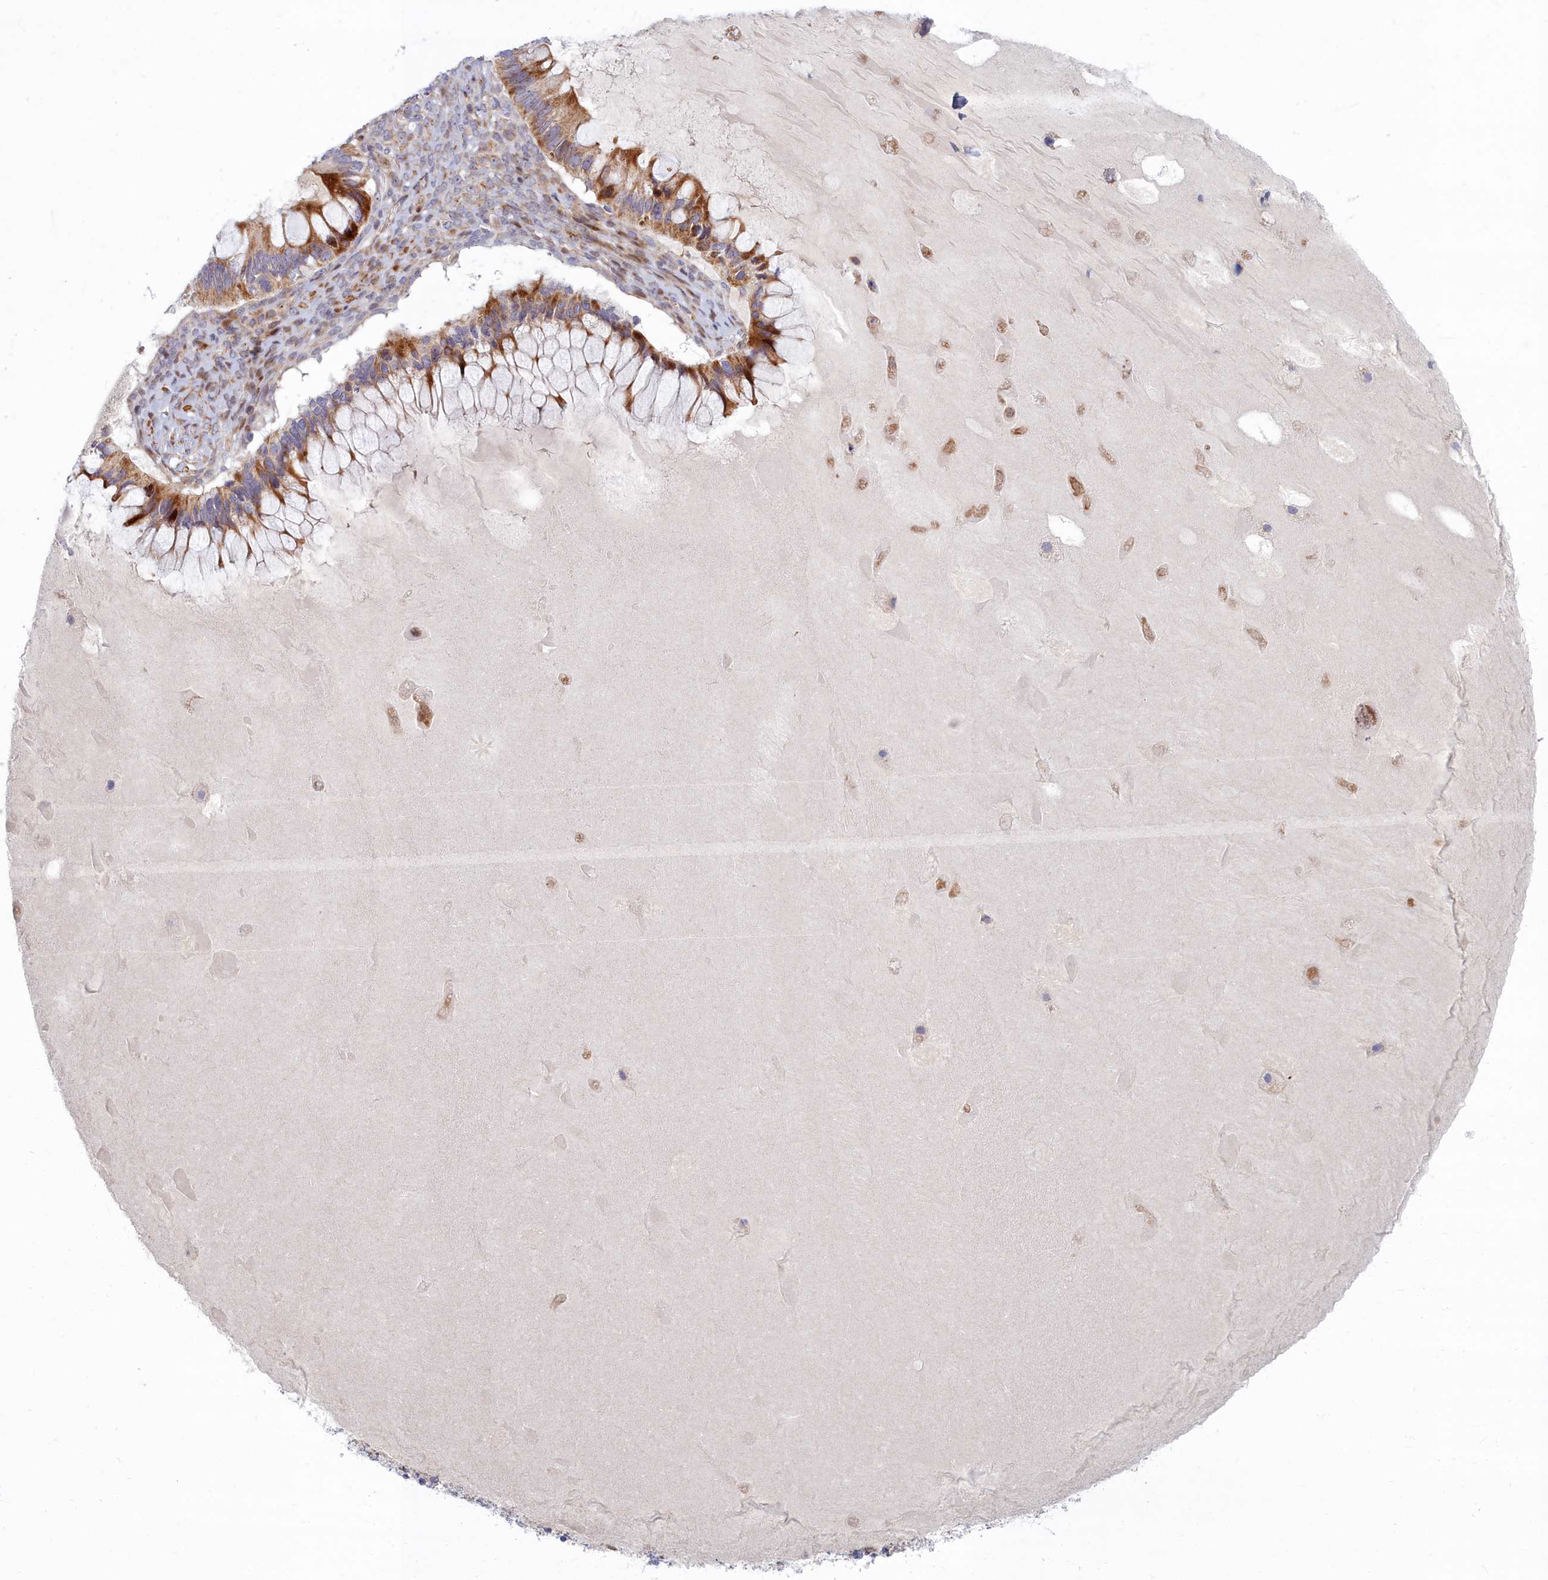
{"staining": {"intensity": "moderate", "quantity": "25%-75%", "location": "cytoplasmic/membranous"}, "tissue": "ovarian cancer", "cell_type": "Tumor cells", "image_type": "cancer", "snomed": [{"axis": "morphology", "description": "Cystadenocarcinoma, mucinous, NOS"}, {"axis": "topography", "description": "Ovary"}], "caption": "Moderate cytoplasmic/membranous protein staining is identified in approximately 25%-75% of tumor cells in ovarian cancer (mucinous cystadenocarcinoma).", "gene": "C15orf40", "patient": {"sex": "female", "age": 61}}